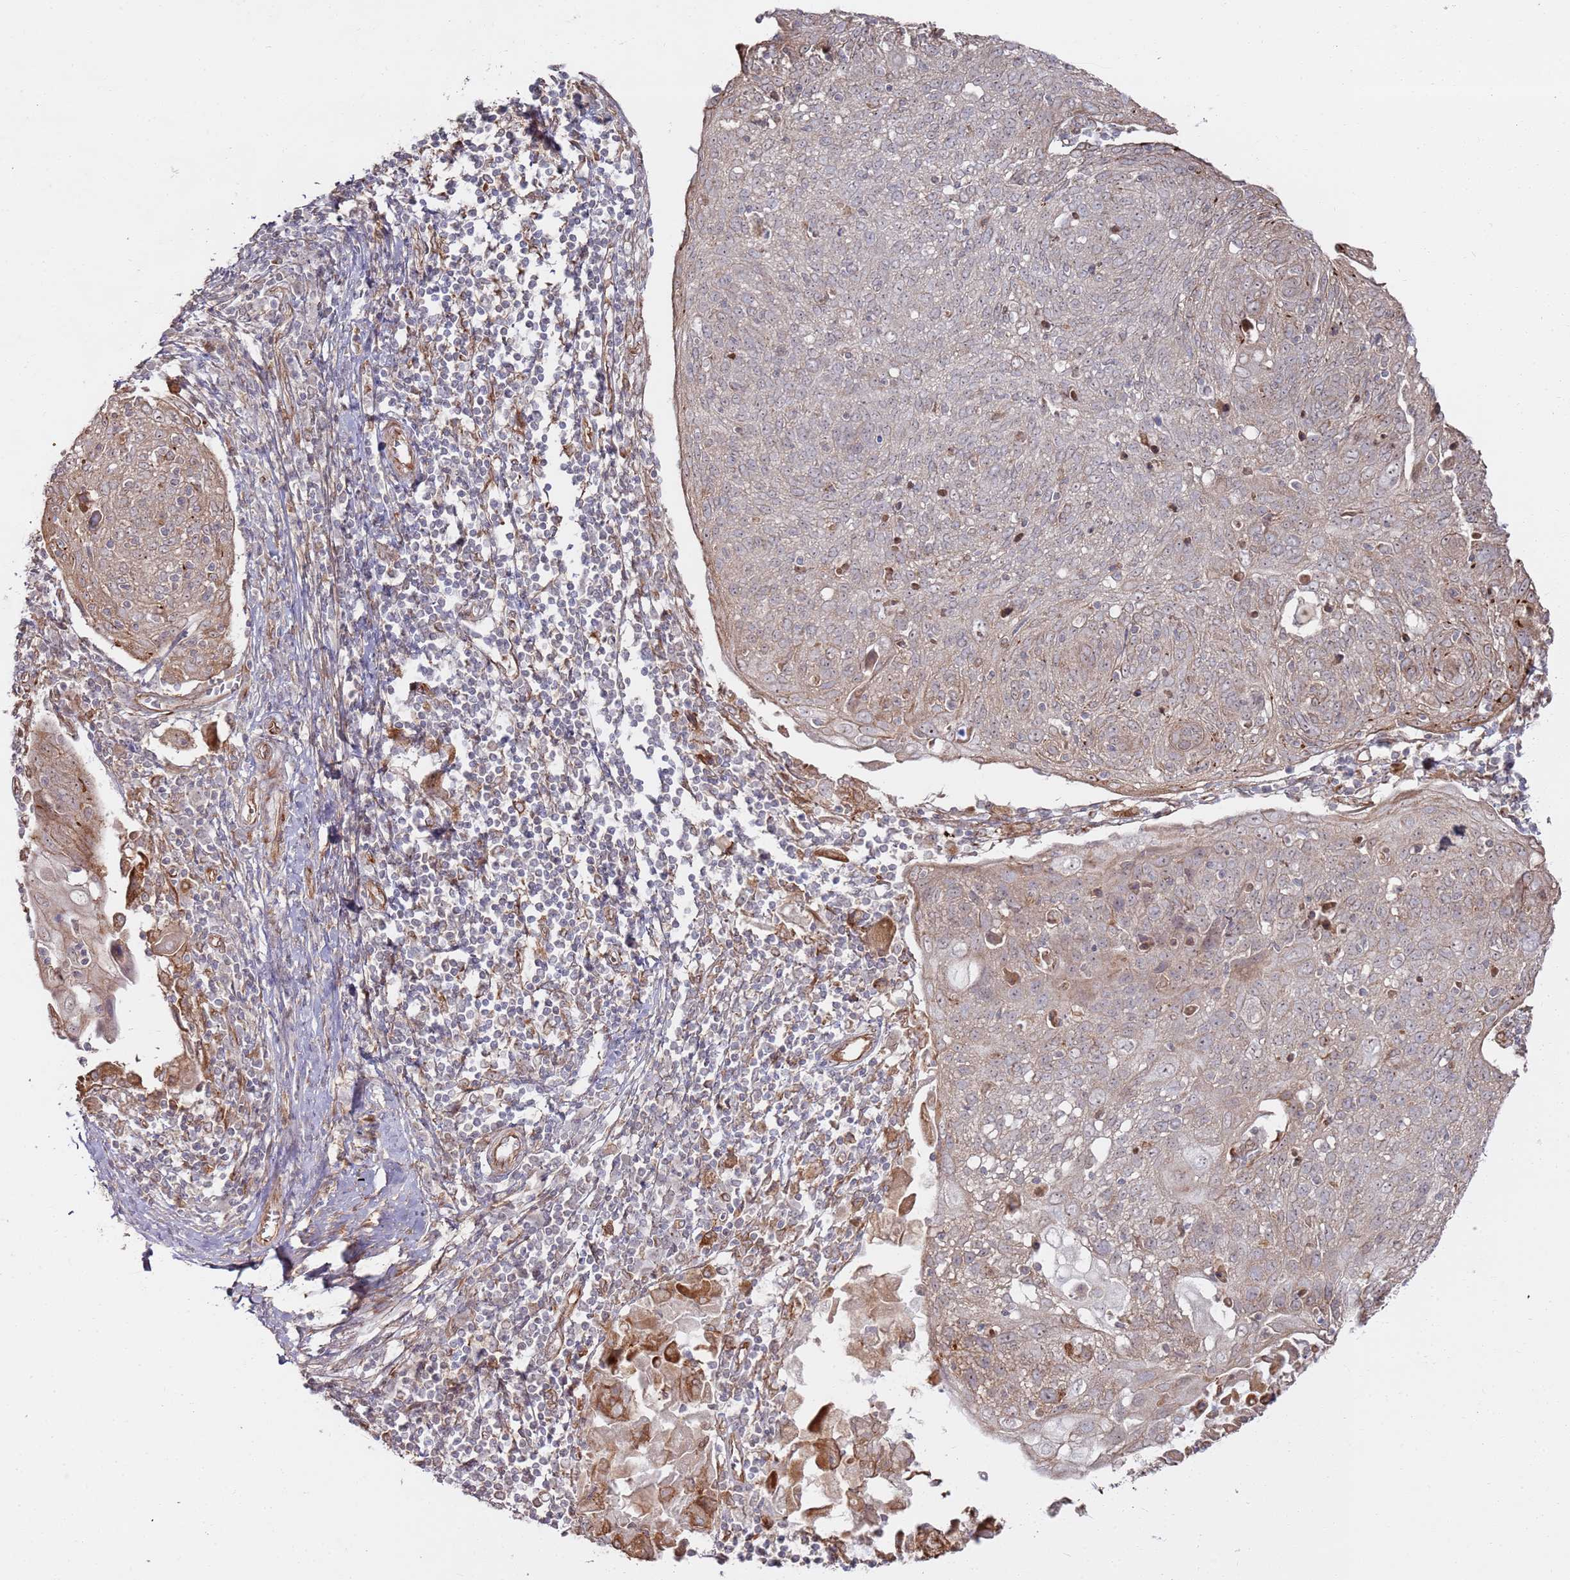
{"staining": {"intensity": "weak", "quantity": "25%-75%", "location": "cytoplasmic/membranous"}, "tissue": "cervical cancer", "cell_type": "Tumor cells", "image_type": "cancer", "snomed": [{"axis": "morphology", "description": "Squamous cell carcinoma, NOS"}, {"axis": "topography", "description": "Cervix"}], "caption": "Immunohistochemical staining of cervical cancer exhibits low levels of weak cytoplasmic/membranous protein staining in about 25%-75% of tumor cells. Using DAB (brown) and hematoxylin (blue) stains, captured at high magnification using brightfield microscopy.", "gene": "PHF21A", "patient": {"sex": "female", "age": 67}}